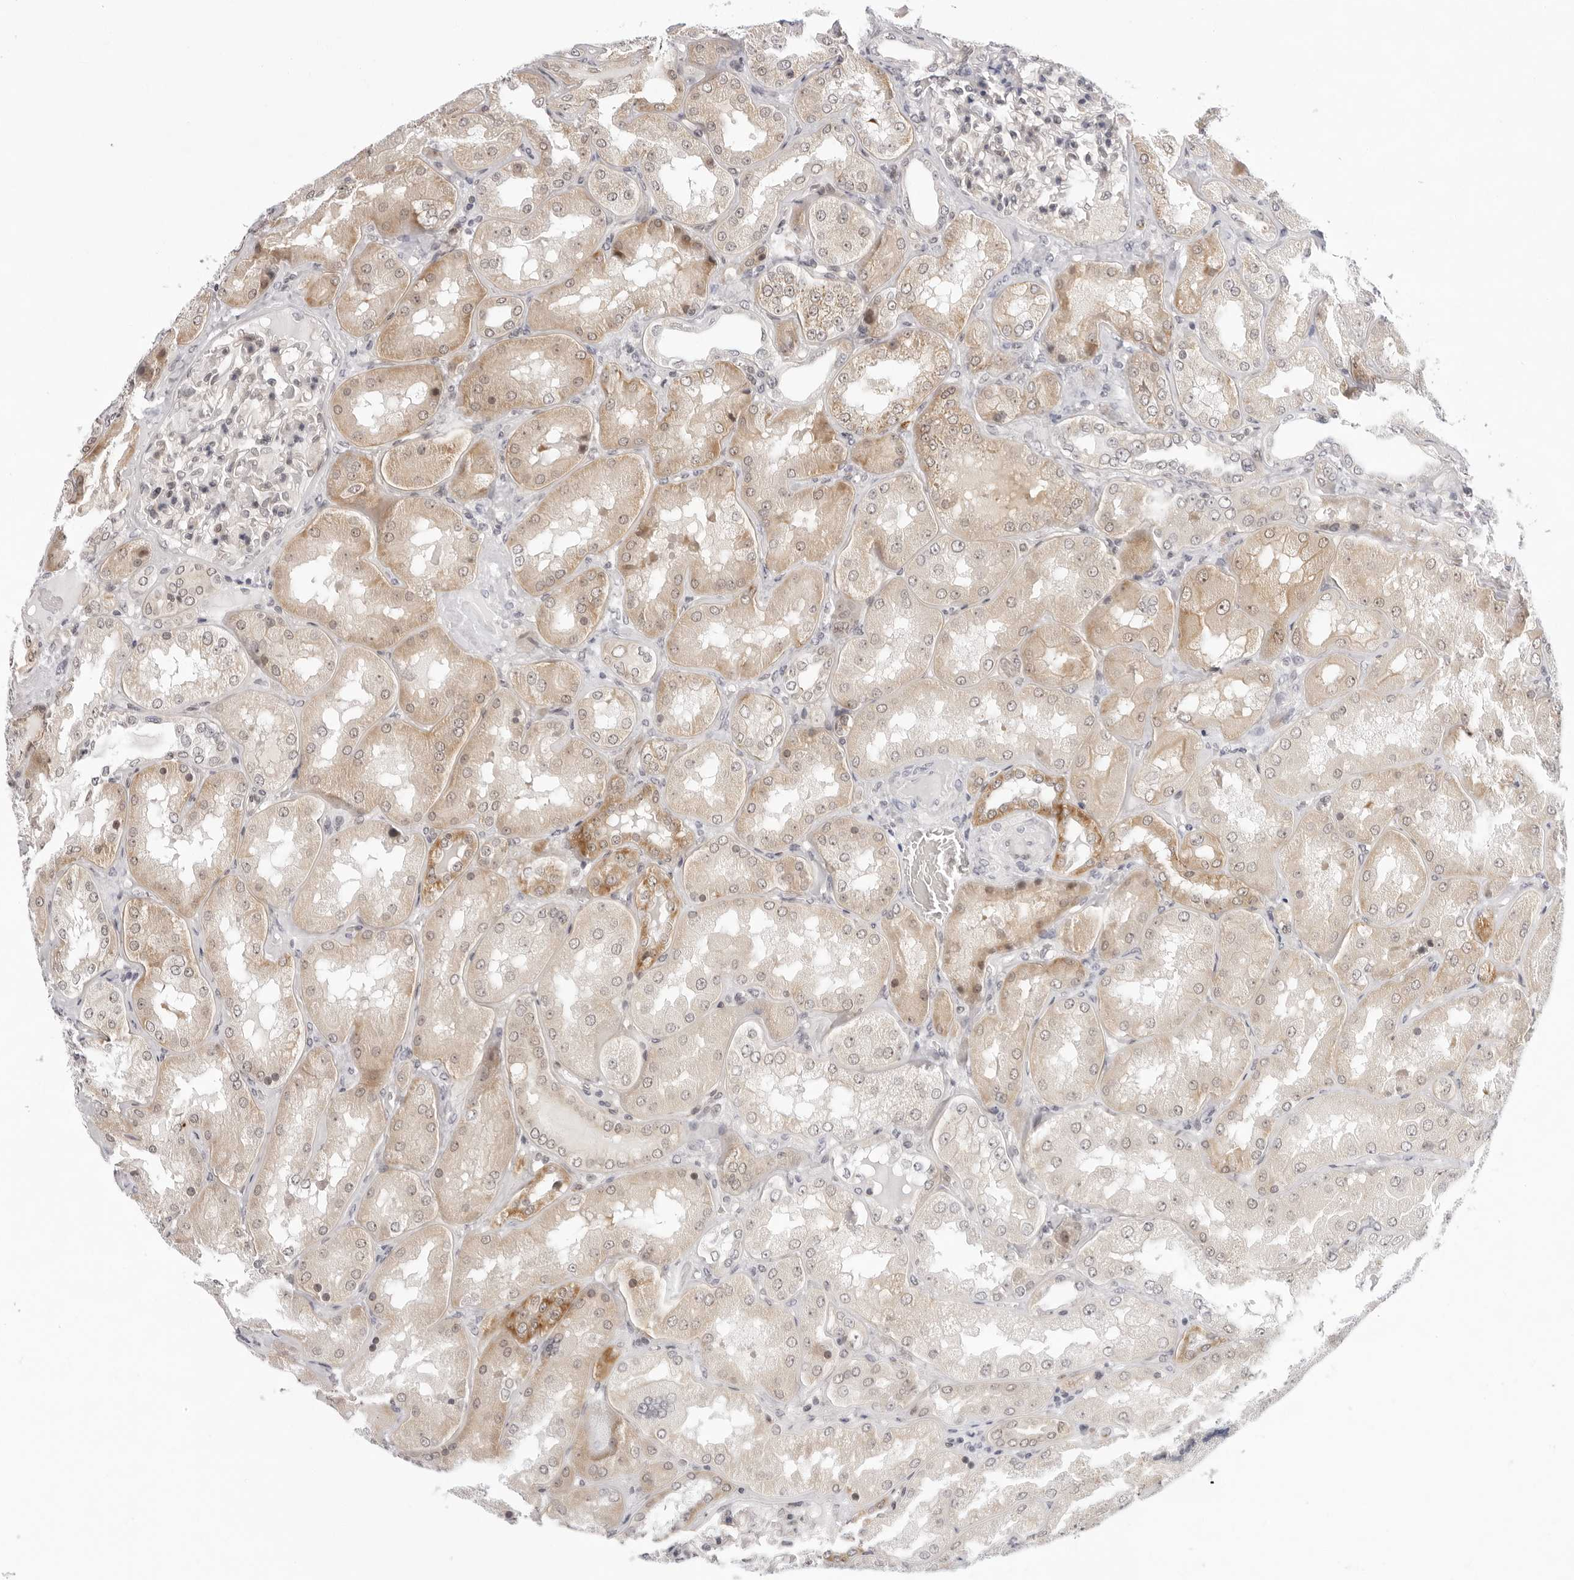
{"staining": {"intensity": "weak", "quantity": "<25%", "location": "nuclear"}, "tissue": "kidney", "cell_type": "Cells in glomeruli", "image_type": "normal", "snomed": [{"axis": "morphology", "description": "Normal tissue, NOS"}, {"axis": "topography", "description": "Kidney"}], "caption": "This is an immunohistochemistry image of normal kidney. There is no expression in cells in glomeruli.", "gene": "ITGB3BP", "patient": {"sex": "female", "age": 56}}